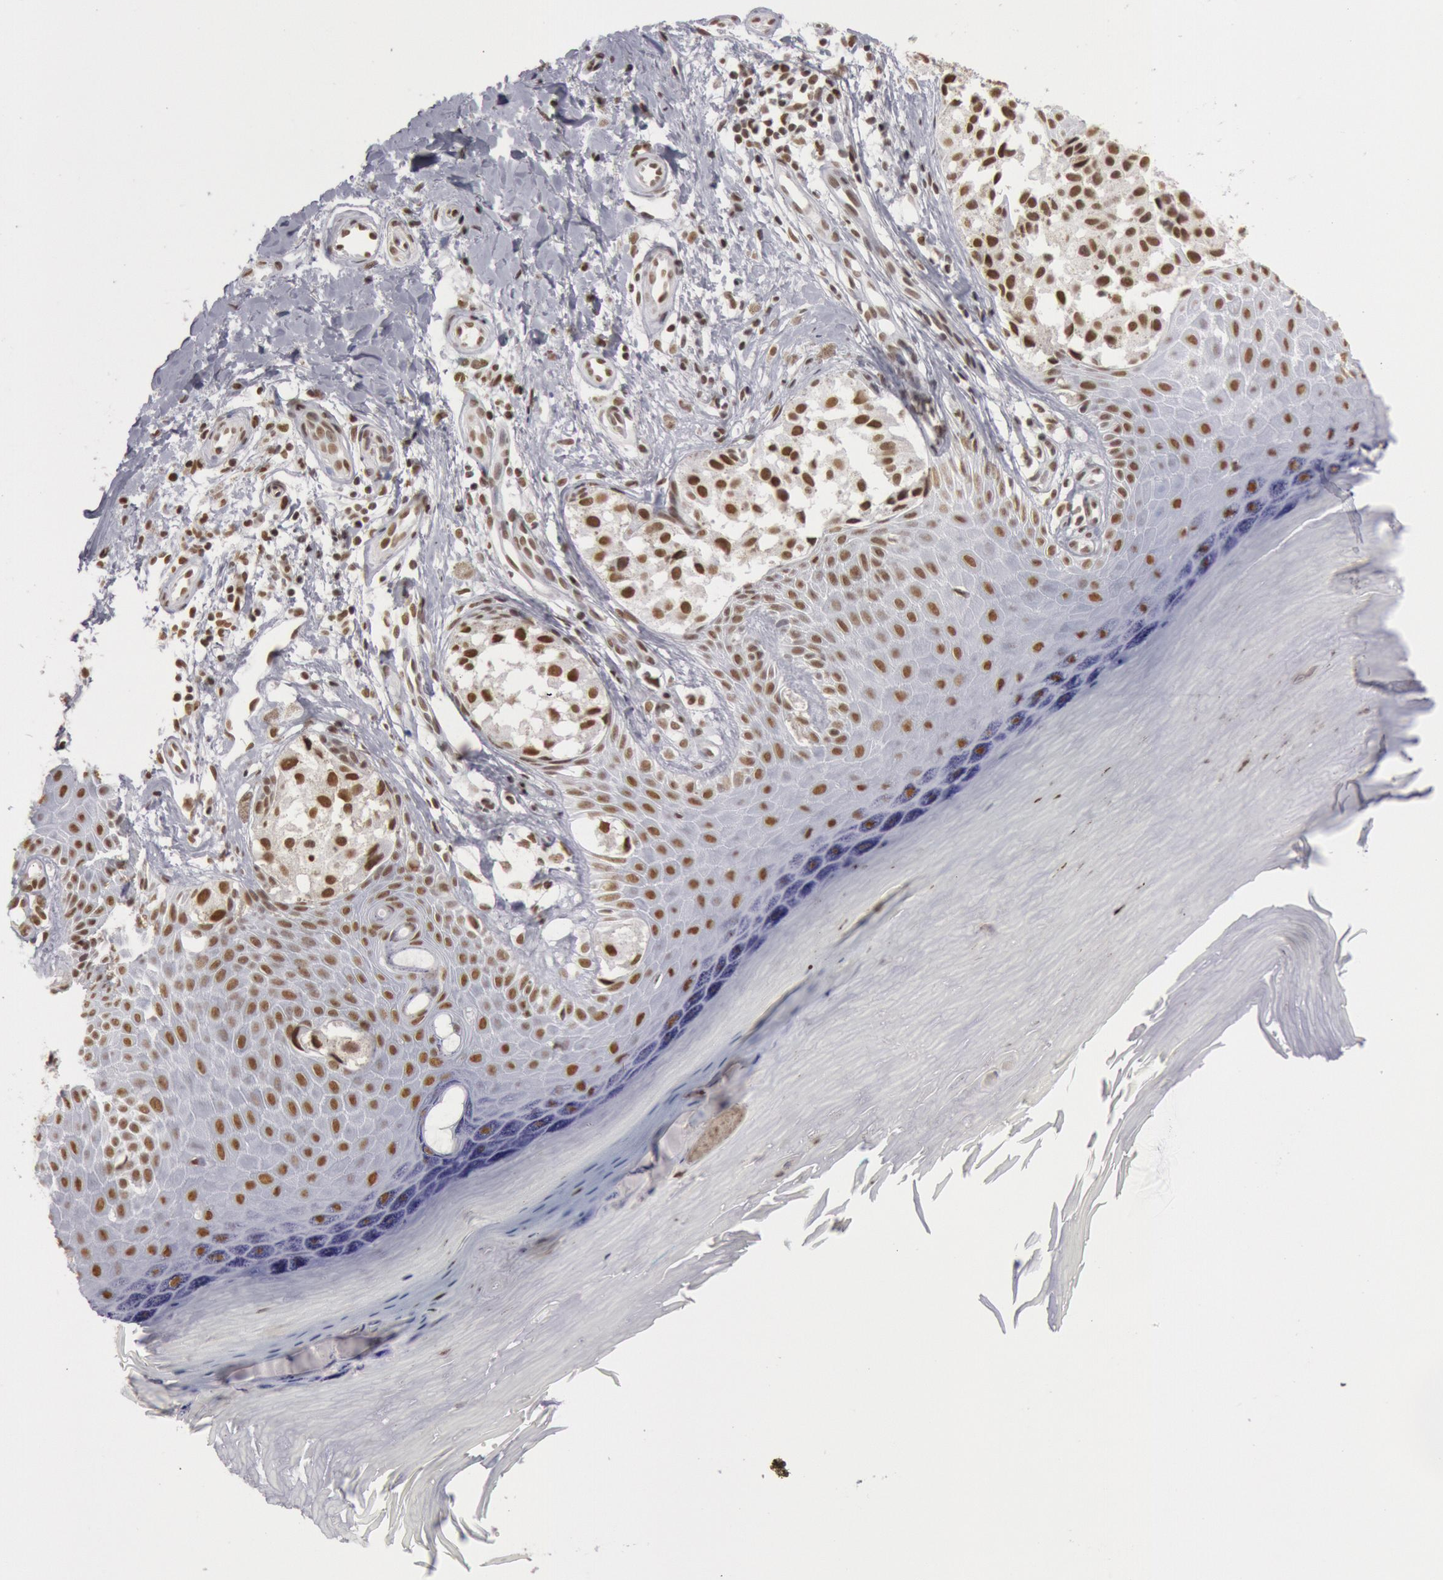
{"staining": {"intensity": "strong", "quantity": ">75%", "location": "nuclear"}, "tissue": "melanoma", "cell_type": "Tumor cells", "image_type": "cancer", "snomed": [{"axis": "morphology", "description": "Malignant melanoma, NOS"}, {"axis": "topography", "description": "Skin"}], "caption": "The image shows a brown stain indicating the presence of a protein in the nuclear of tumor cells in melanoma.", "gene": "ESS2", "patient": {"sex": "female", "age": 55}}